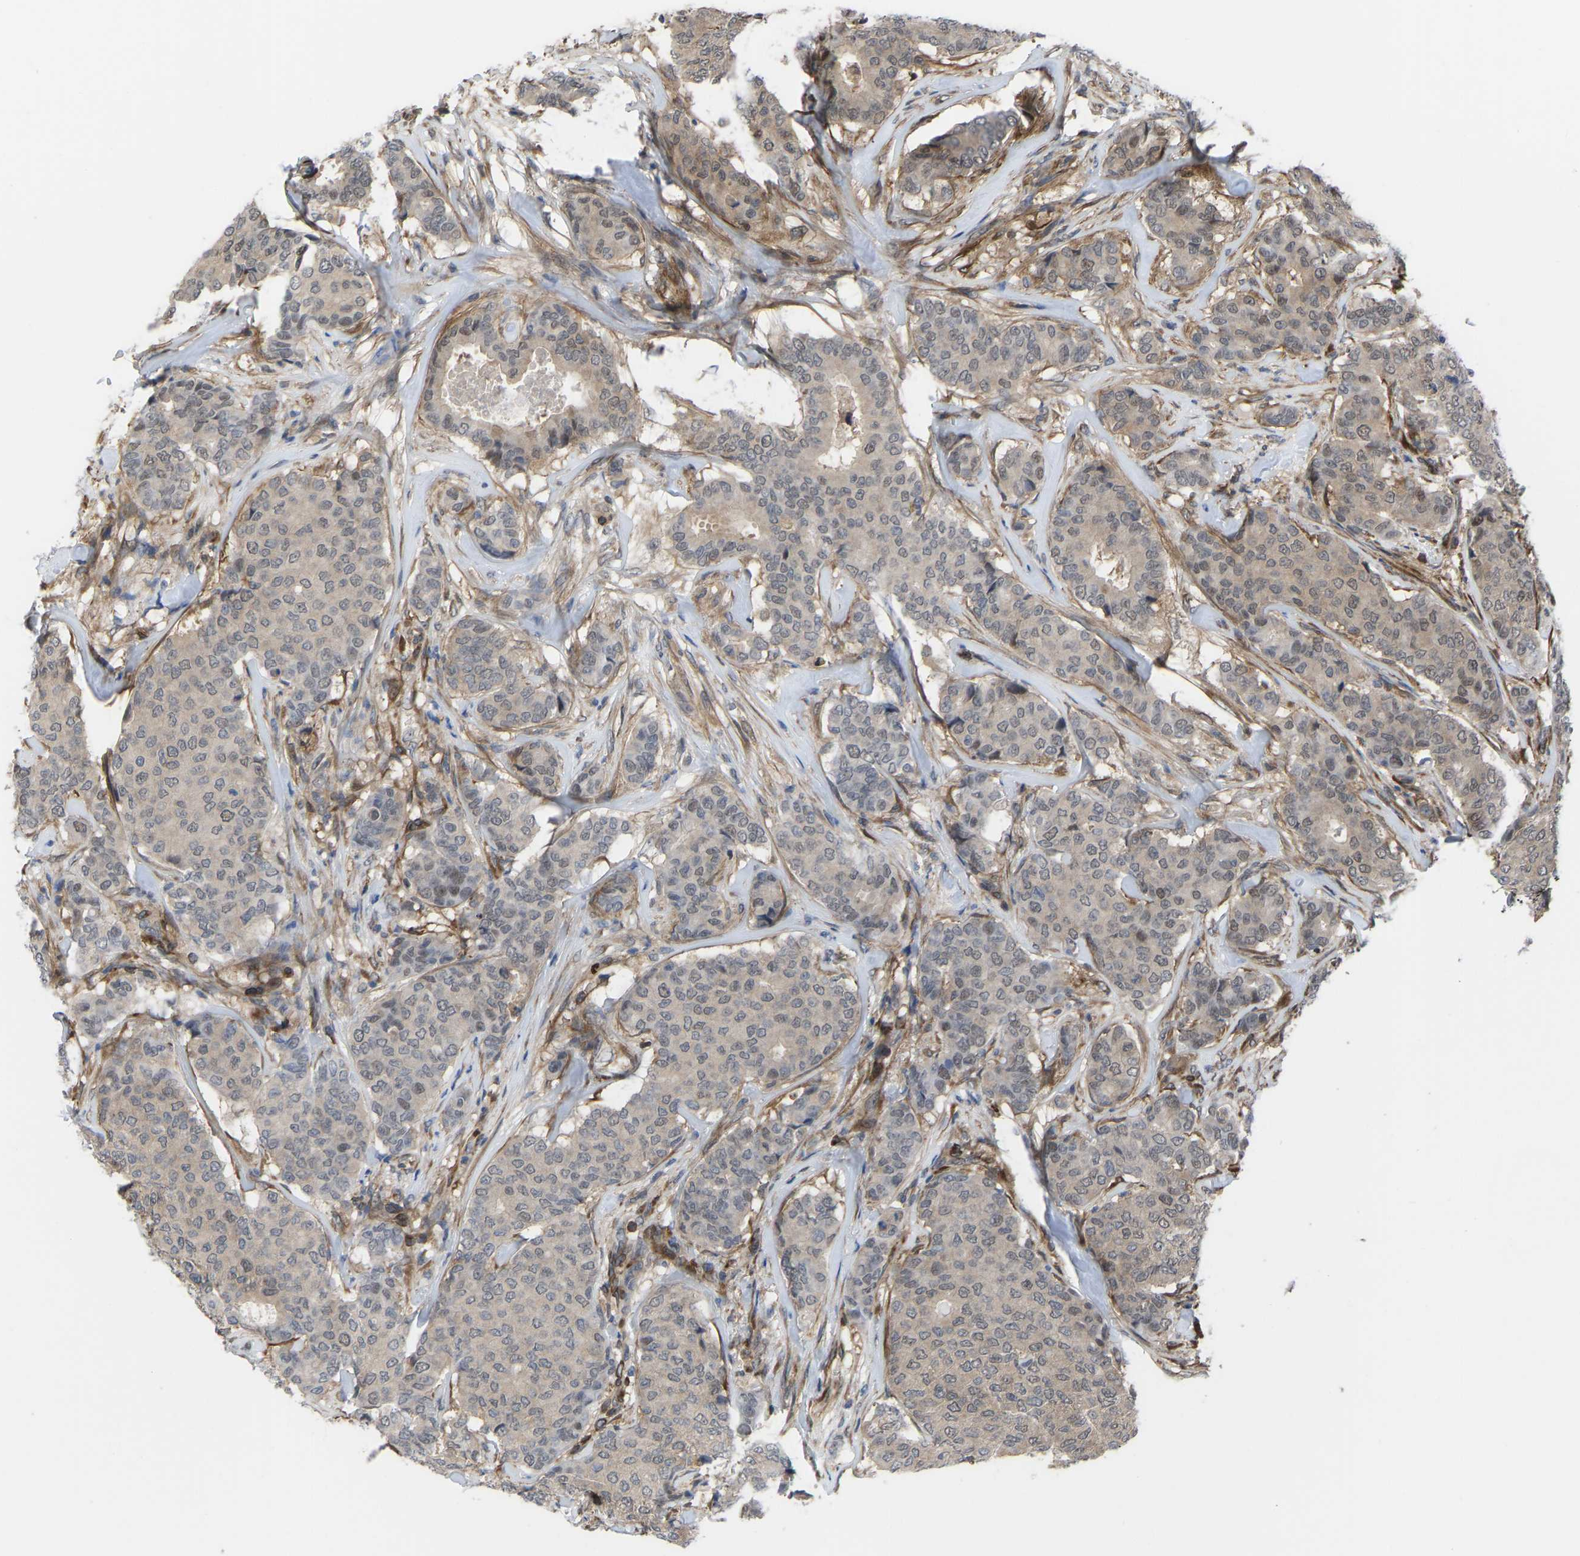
{"staining": {"intensity": "weak", "quantity": "<25%", "location": "cytoplasmic/membranous"}, "tissue": "breast cancer", "cell_type": "Tumor cells", "image_type": "cancer", "snomed": [{"axis": "morphology", "description": "Duct carcinoma"}, {"axis": "topography", "description": "Breast"}], "caption": "An image of breast cancer (infiltrating ductal carcinoma) stained for a protein displays no brown staining in tumor cells.", "gene": "CYP7B1", "patient": {"sex": "female", "age": 75}}